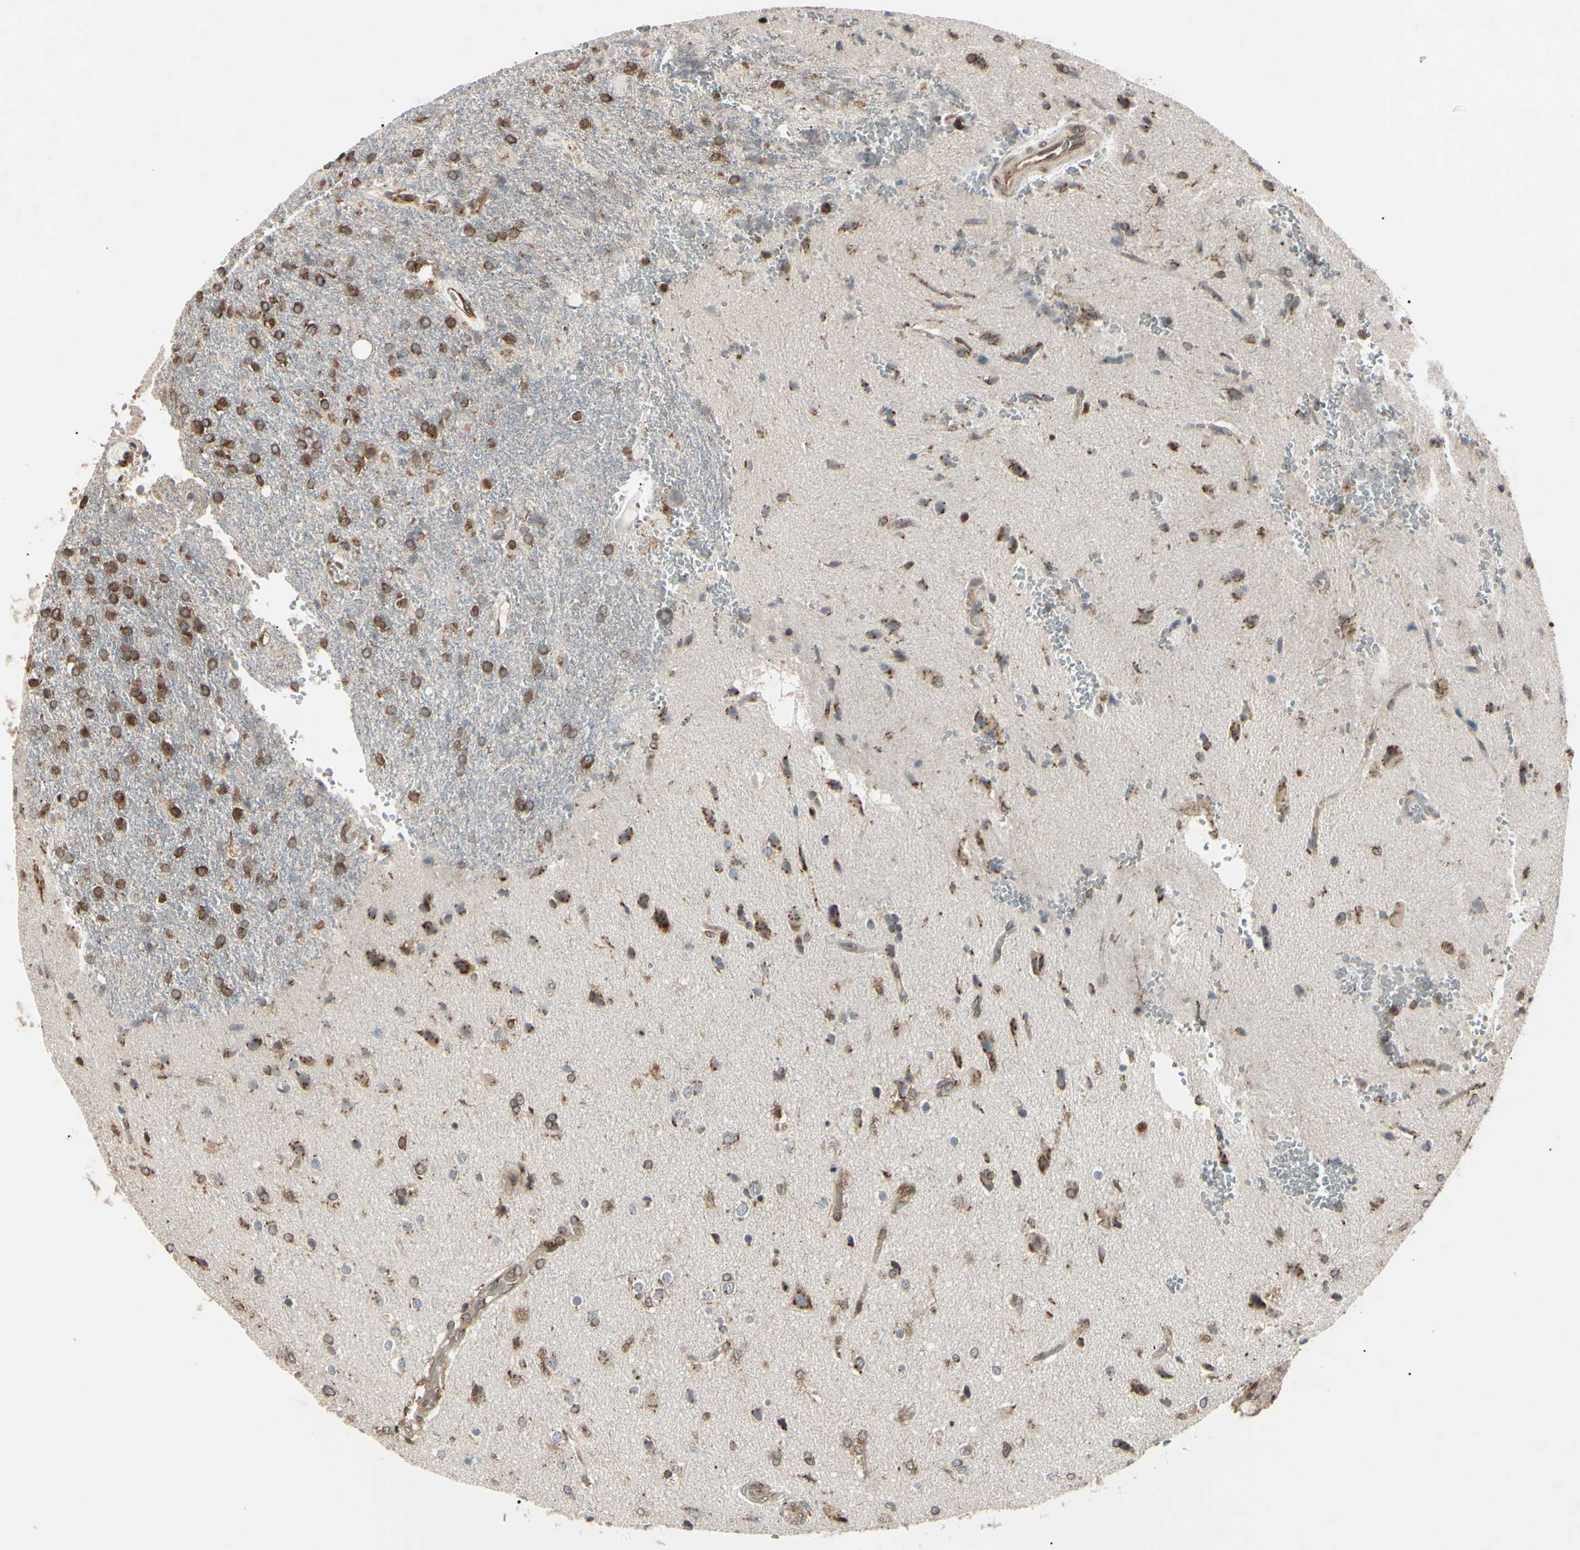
{"staining": {"intensity": "strong", "quantity": "25%-75%", "location": "cytoplasmic/membranous"}, "tissue": "glioma", "cell_type": "Tumor cells", "image_type": "cancer", "snomed": [{"axis": "morphology", "description": "Glioma, malignant, High grade"}, {"axis": "topography", "description": "Brain"}], "caption": "Brown immunohistochemical staining in human glioma exhibits strong cytoplasmic/membranous expression in about 25%-75% of tumor cells.", "gene": "MAPRE1", "patient": {"sex": "male", "age": 71}}